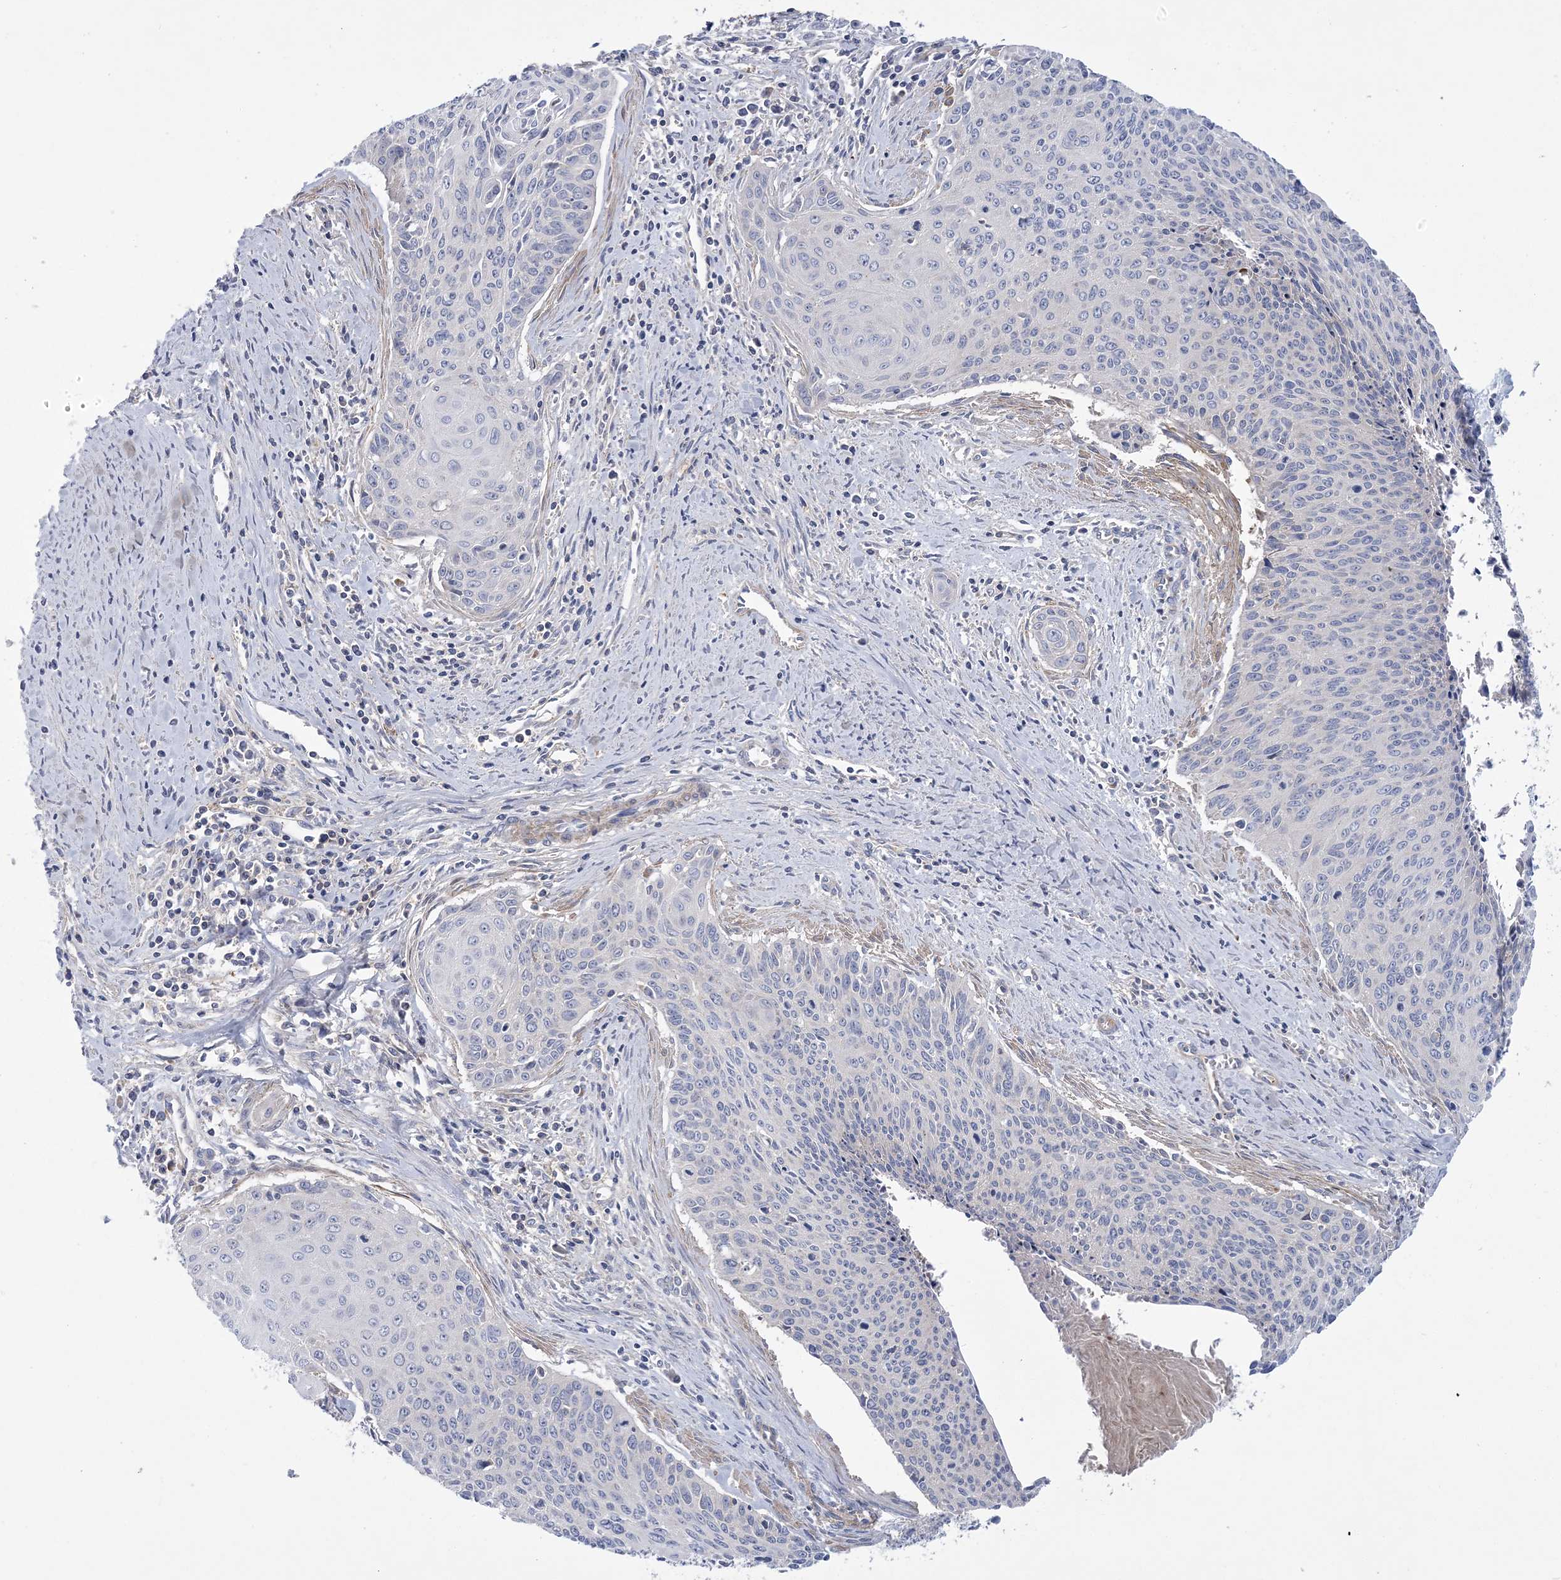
{"staining": {"intensity": "negative", "quantity": "none", "location": "none"}, "tissue": "cervical cancer", "cell_type": "Tumor cells", "image_type": "cancer", "snomed": [{"axis": "morphology", "description": "Squamous cell carcinoma, NOS"}, {"axis": "topography", "description": "Cervix"}], "caption": "The histopathology image displays no staining of tumor cells in squamous cell carcinoma (cervical).", "gene": "ARSJ", "patient": {"sex": "female", "age": 55}}